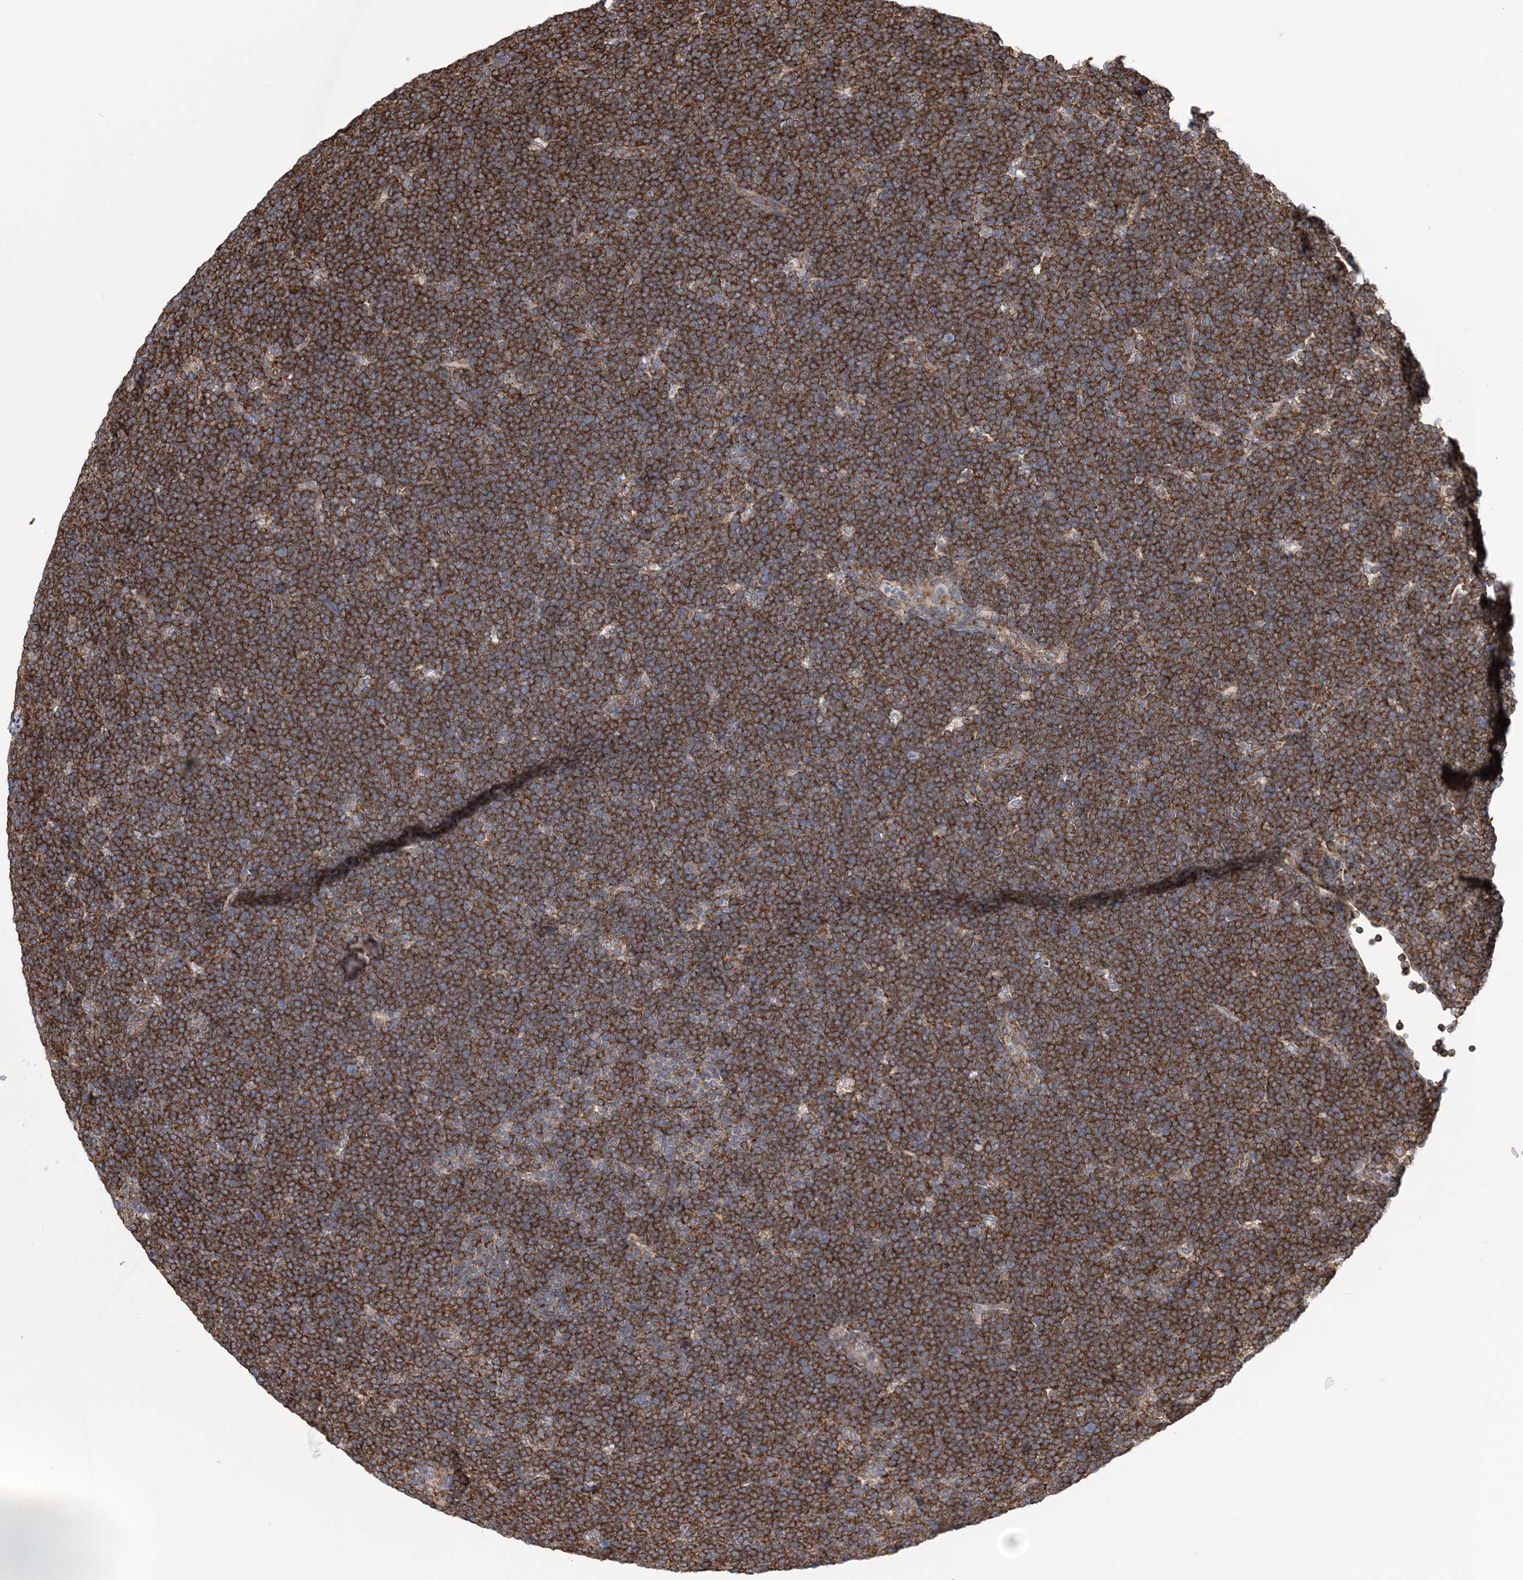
{"staining": {"intensity": "moderate", "quantity": ">75%", "location": "cytoplasmic/membranous"}, "tissue": "lymphoma", "cell_type": "Tumor cells", "image_type": "cancer", "snomed": [{"axis": "morphology", "description": "Malignant lymphoma, non-Hodgkin's type, High grade"}, {"axis": "topography", "description": "Lymph node"}], "caption": "Immunohistochemical staining of lymphoma shows moderate cytoplasmic/membranous protein positivity in approximately >75% of tumor cells.", "gene": "PHF1", "patient": {"sex": "male", "age": 13}}